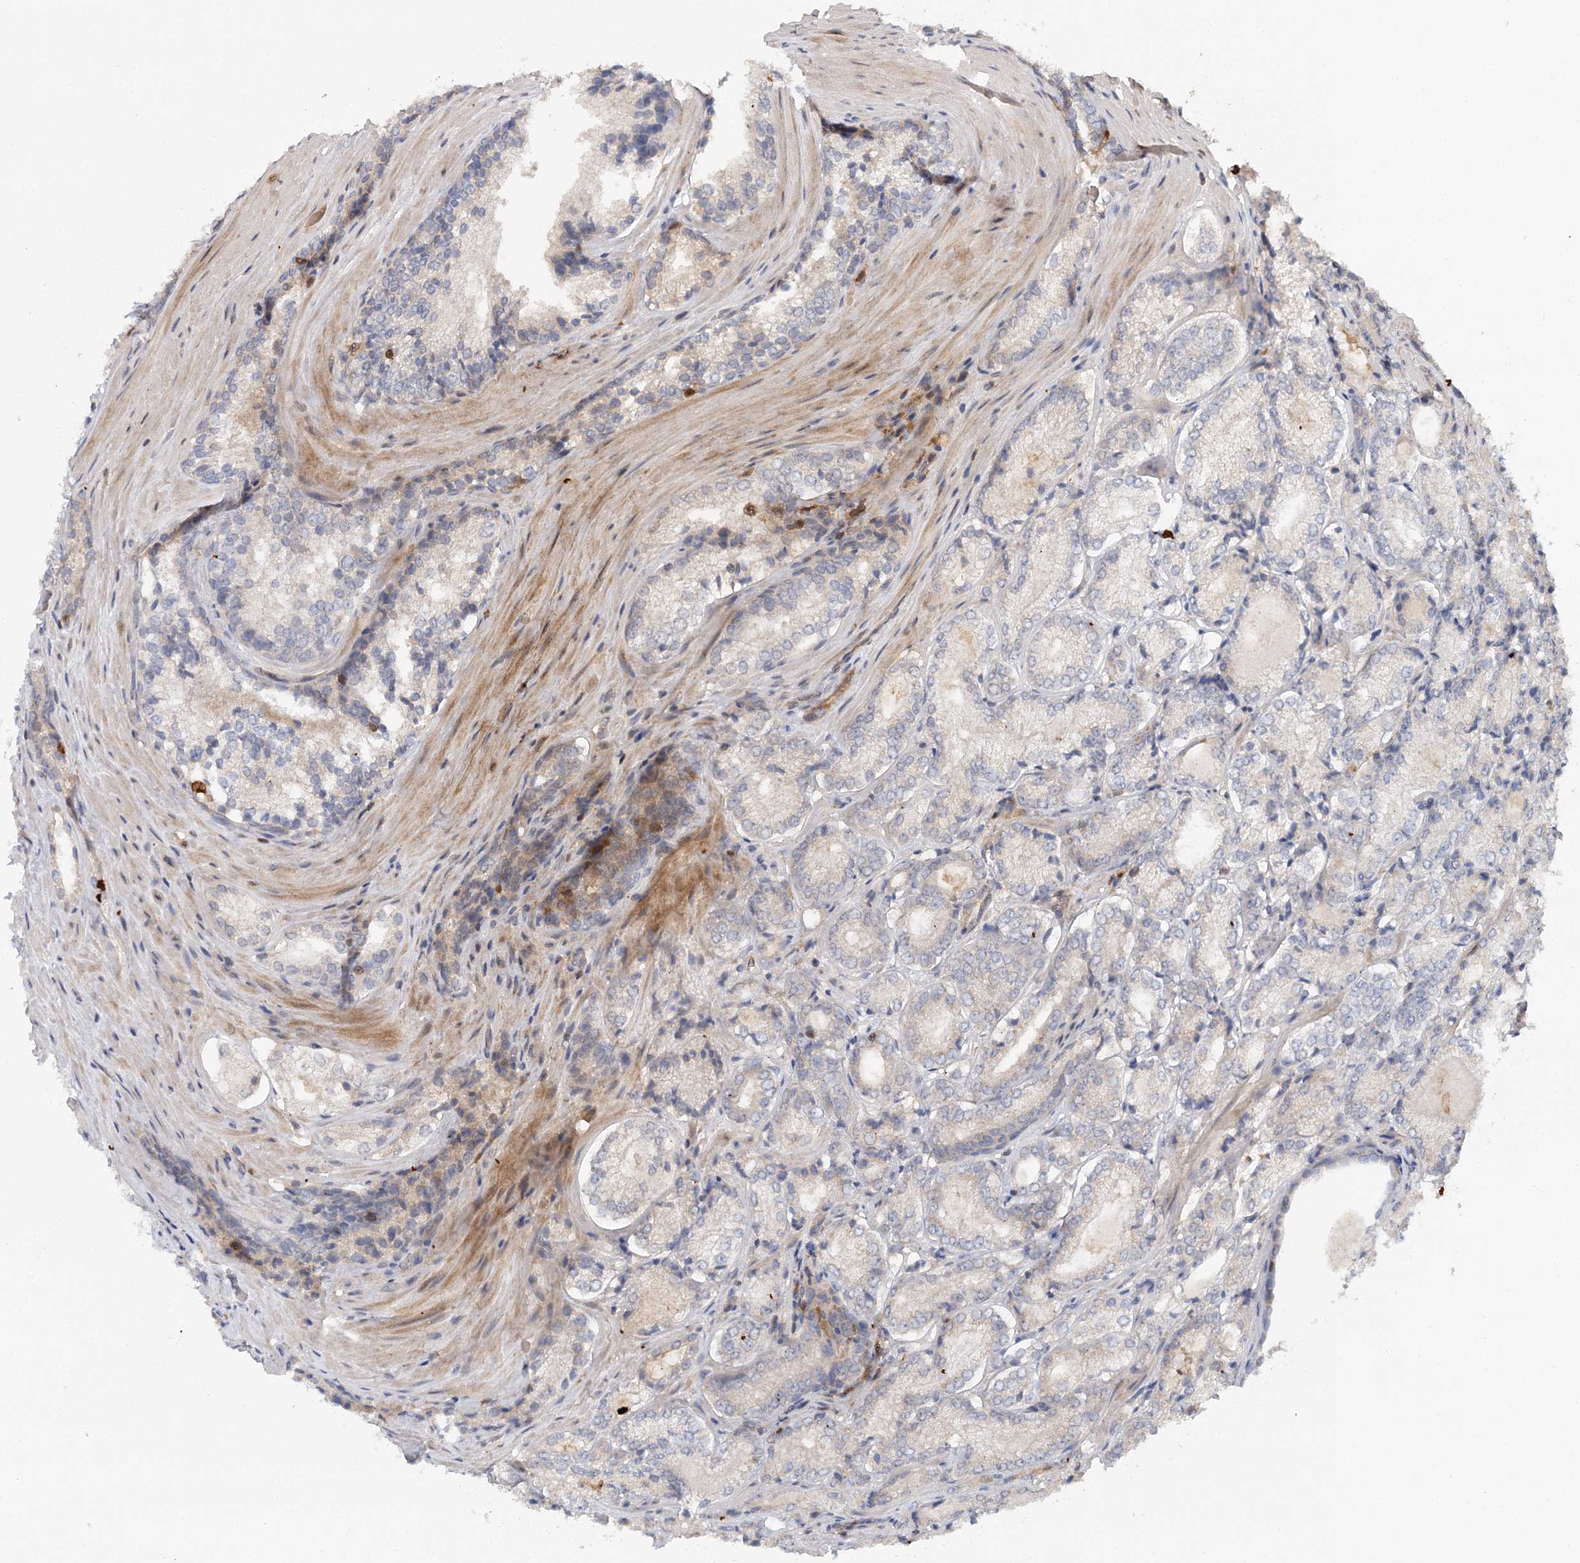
{"staining": {"intensity": "negative", "quantity": "none", "location": "none"}, "tissue": "prostate cancer", "cell_type": "Tumor cells", "image_type": "cancer", "snomed": [{"axis": "morphology", "description": "Adenocarcinoma, Low grade"}, {"axis": "topography", "description": "Prostate"}], "caption": "Tumor cells show no significant staining in prostate low-grade adenocarcinoma.", "gene": "SLC41A2", "patient": {"sex": "male", "age": 74}}